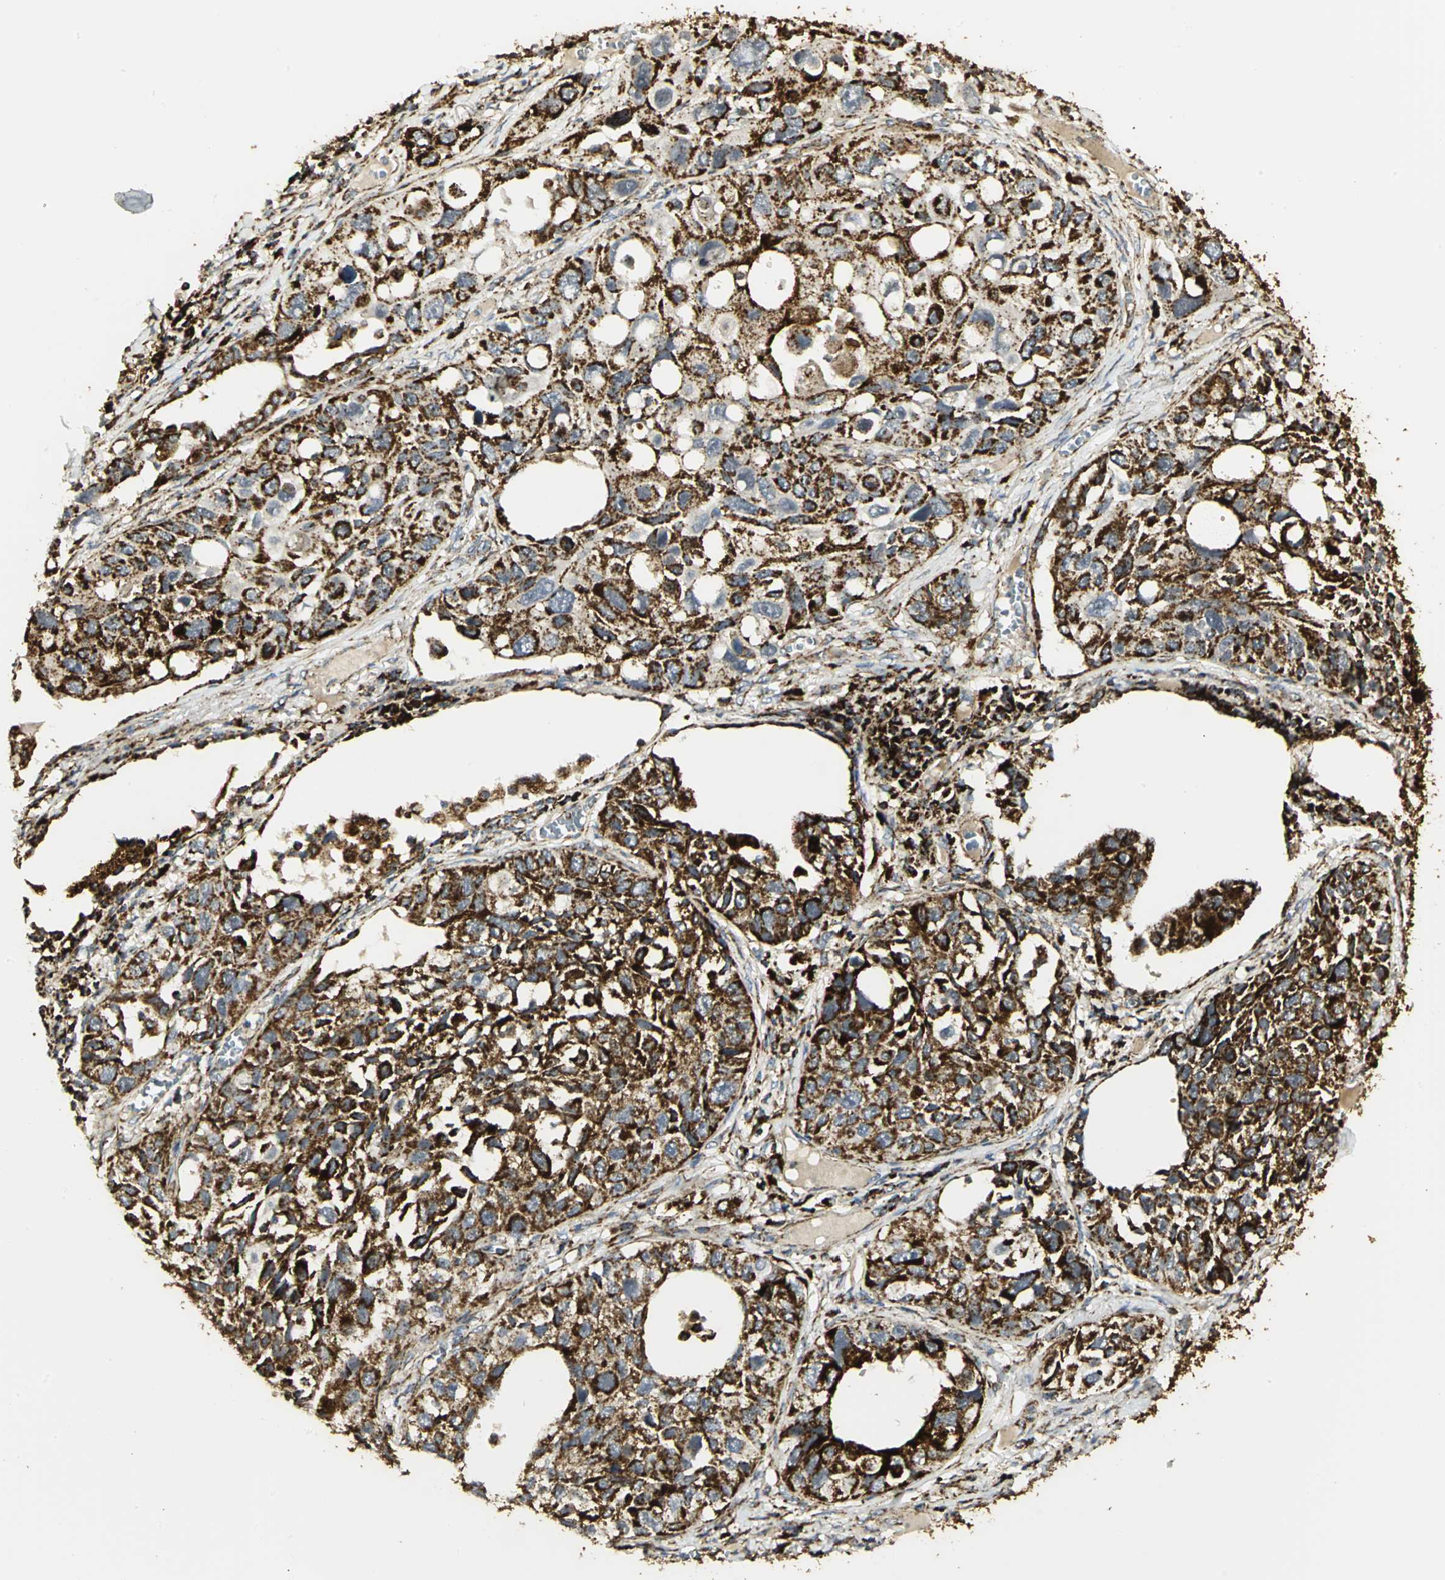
{"staining": {"intensity": "strong", "quantity": ">75%", "location": "cytoplasmic/membranous"}, "tissue": "lung cancer", "cell_type": "Tumor cells", "image_type": "cancer", "snomed": [{"axis": "morphology", "description": "Squamous cell carcinoma, NOS"}, {"axis": "topography", "description": "Lung"}], "caption": "A high amount of strong cytoplasmic/membranous positivity is present in about >75% of tumor cells in squamous cell carcinoma (lung) tissue.", "gene": "VDAC1", "patient": {"sex": "male", "age": 71}}